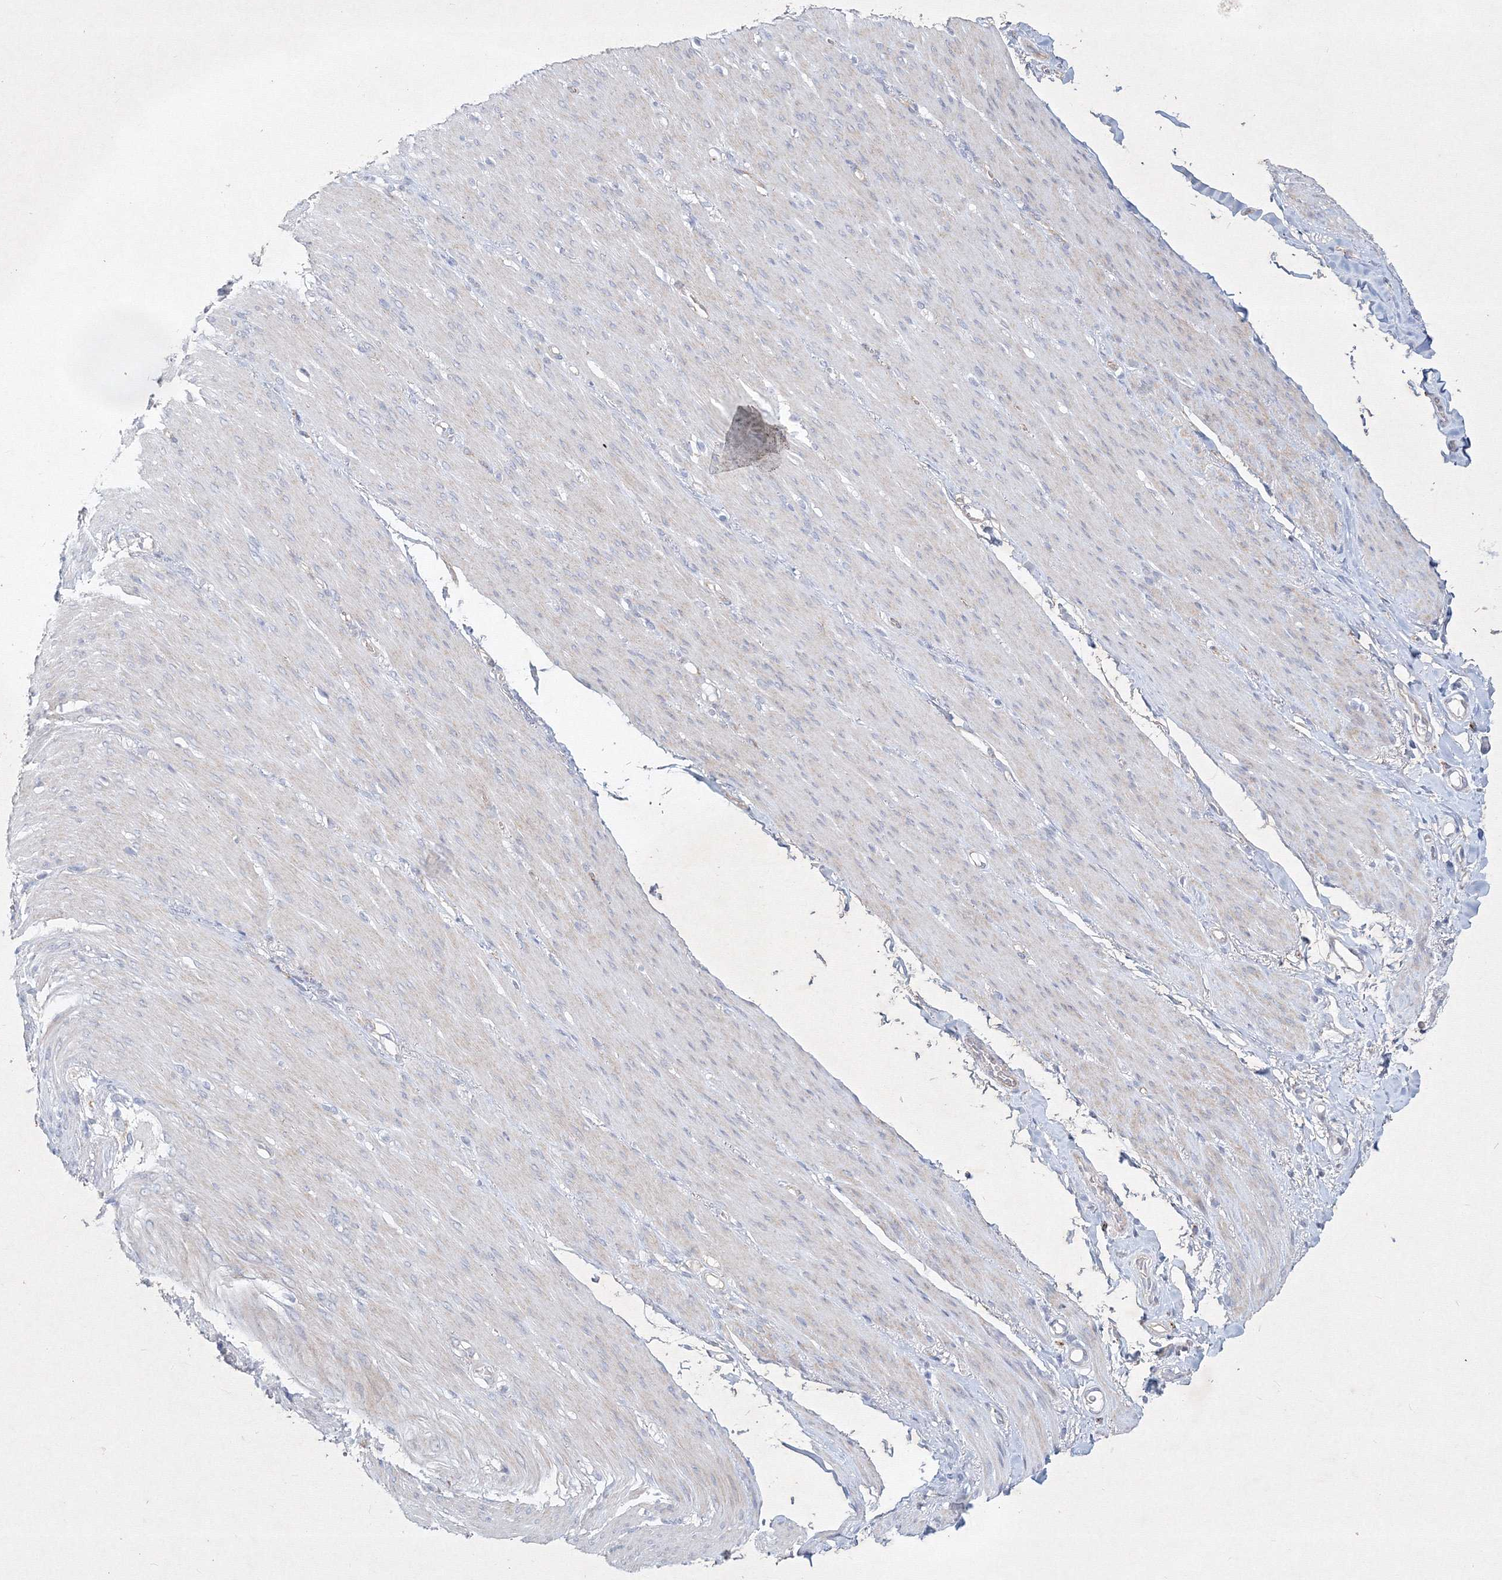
{"staining": {"intensity": "negative", "quantity": "none", "location": "none"}, "tissue": "adipose tissue", "cell_type": "Adipocytes", "image_type": "normal", "snomed": [{"axis": "morphology", "description": "Normal tissue, NOS"}, {"axis": "topography", "description": "Colon"}, {"axis": "topography", "description": "Peripheral nerve tissue"}], "caption": "A histopathology image of adipose tissue stained for a protein reveals no brown staining in adipocytes. (Stains: DAB IHC with hematoxylin counter stain, Microscopy: brightfield microscopy at high magnification).", "gene": "CXXC4", "patient": {"sex": "female", "age": 61}}